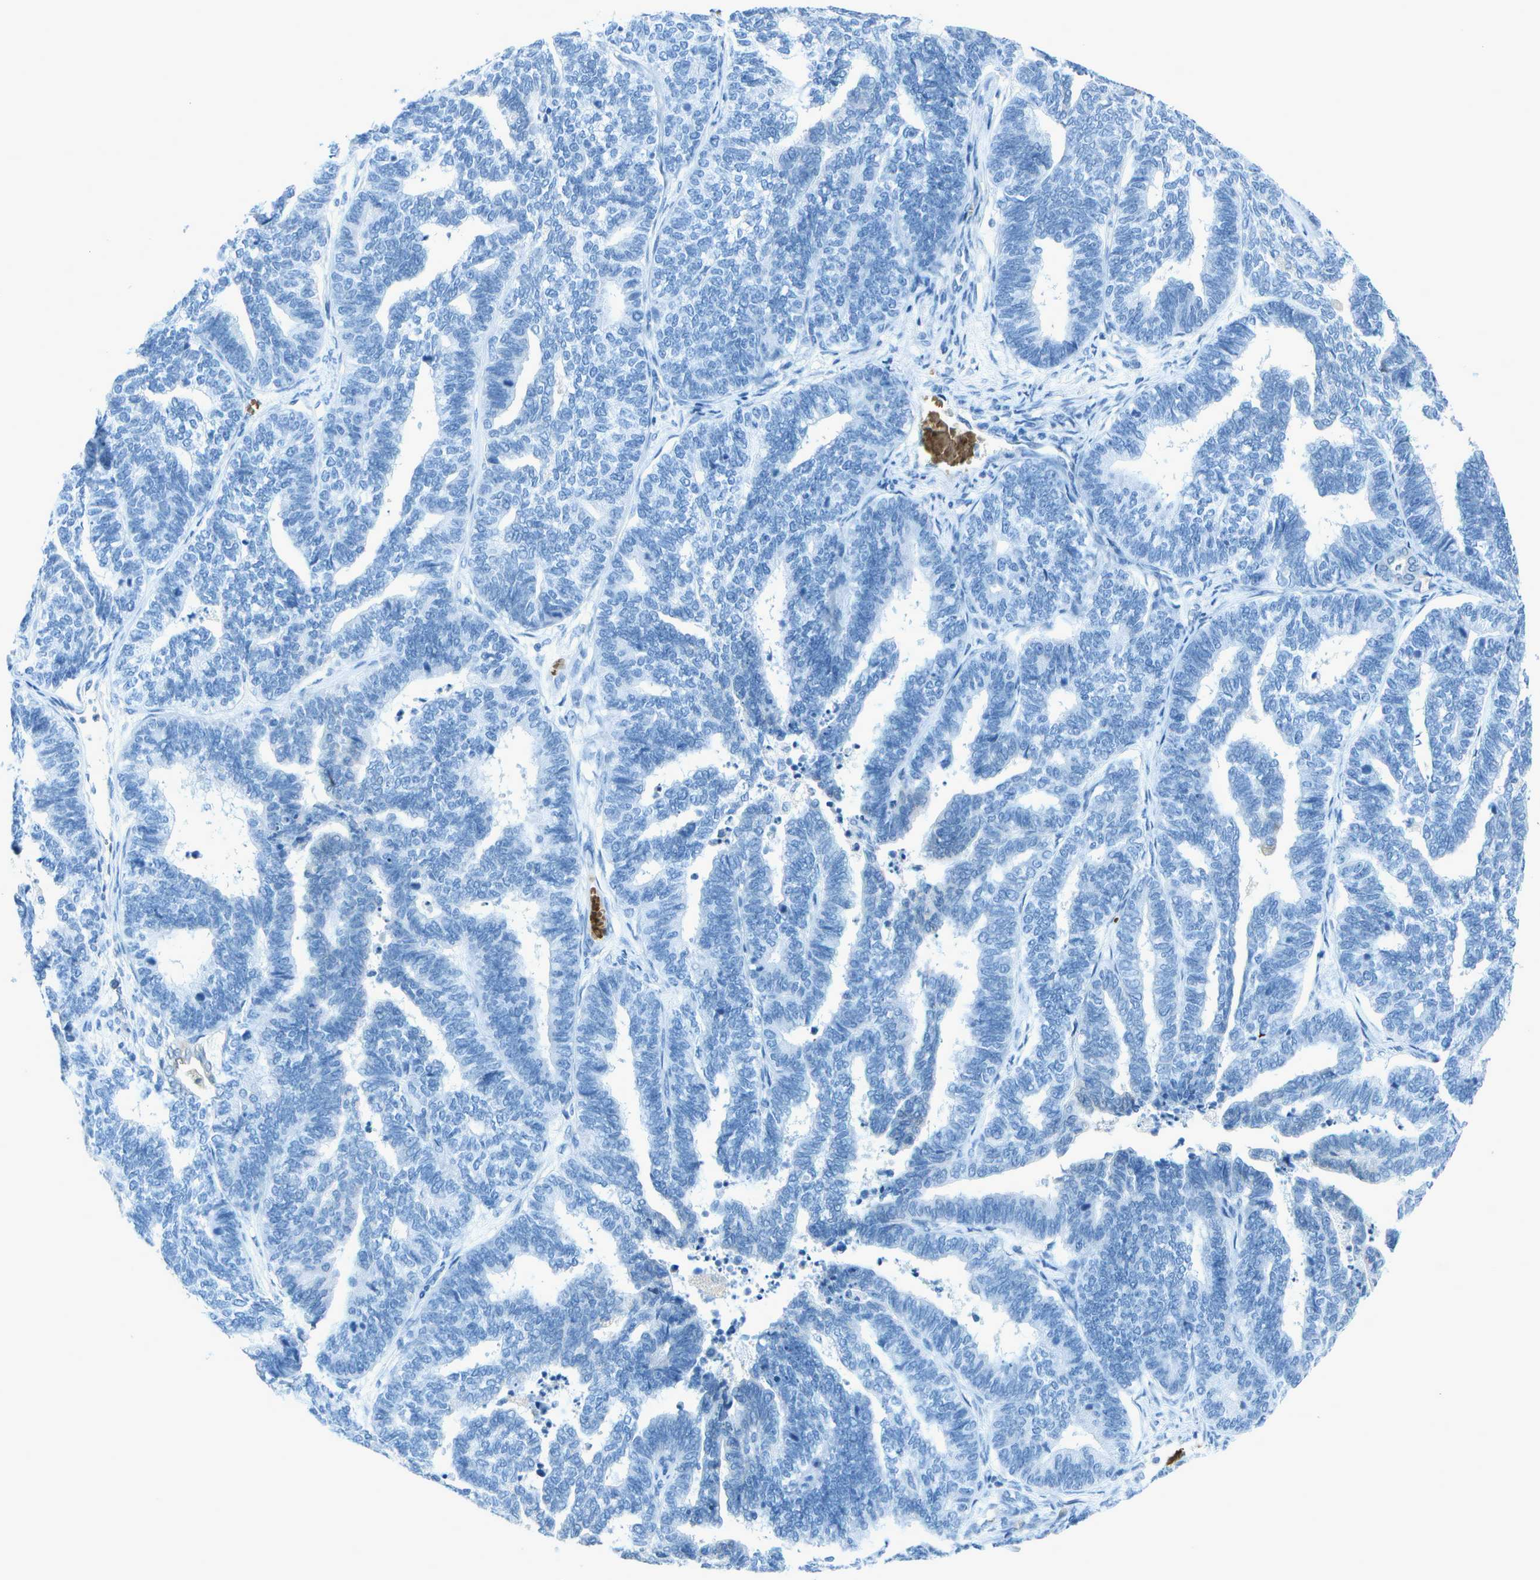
{"staining": {"intensity": "negative", "quantity": "none", "location": "none"}, "tissue": "endometrial cancer", "cell_type": "Tumor cells", "image_type": "cancer", "snomed": [{"axis": "morphology", "description": "Adenocarcinoma, NOS"}, {"axis": "topography", "description": "Endometrium"}], "caption": "This is a histopathology image of immunohistochemistry (IHC) staining of endometrial adenocarcinoma, which shows no expression in tumor cells. Brightfield microscopy of IHC stained with DAB (3,3'-diaminobenzidine) (brown) and hematoxylin (blue), captured at high magnification.", "gene": "ASL", "patient": {"sex": "female", "age": 70}}